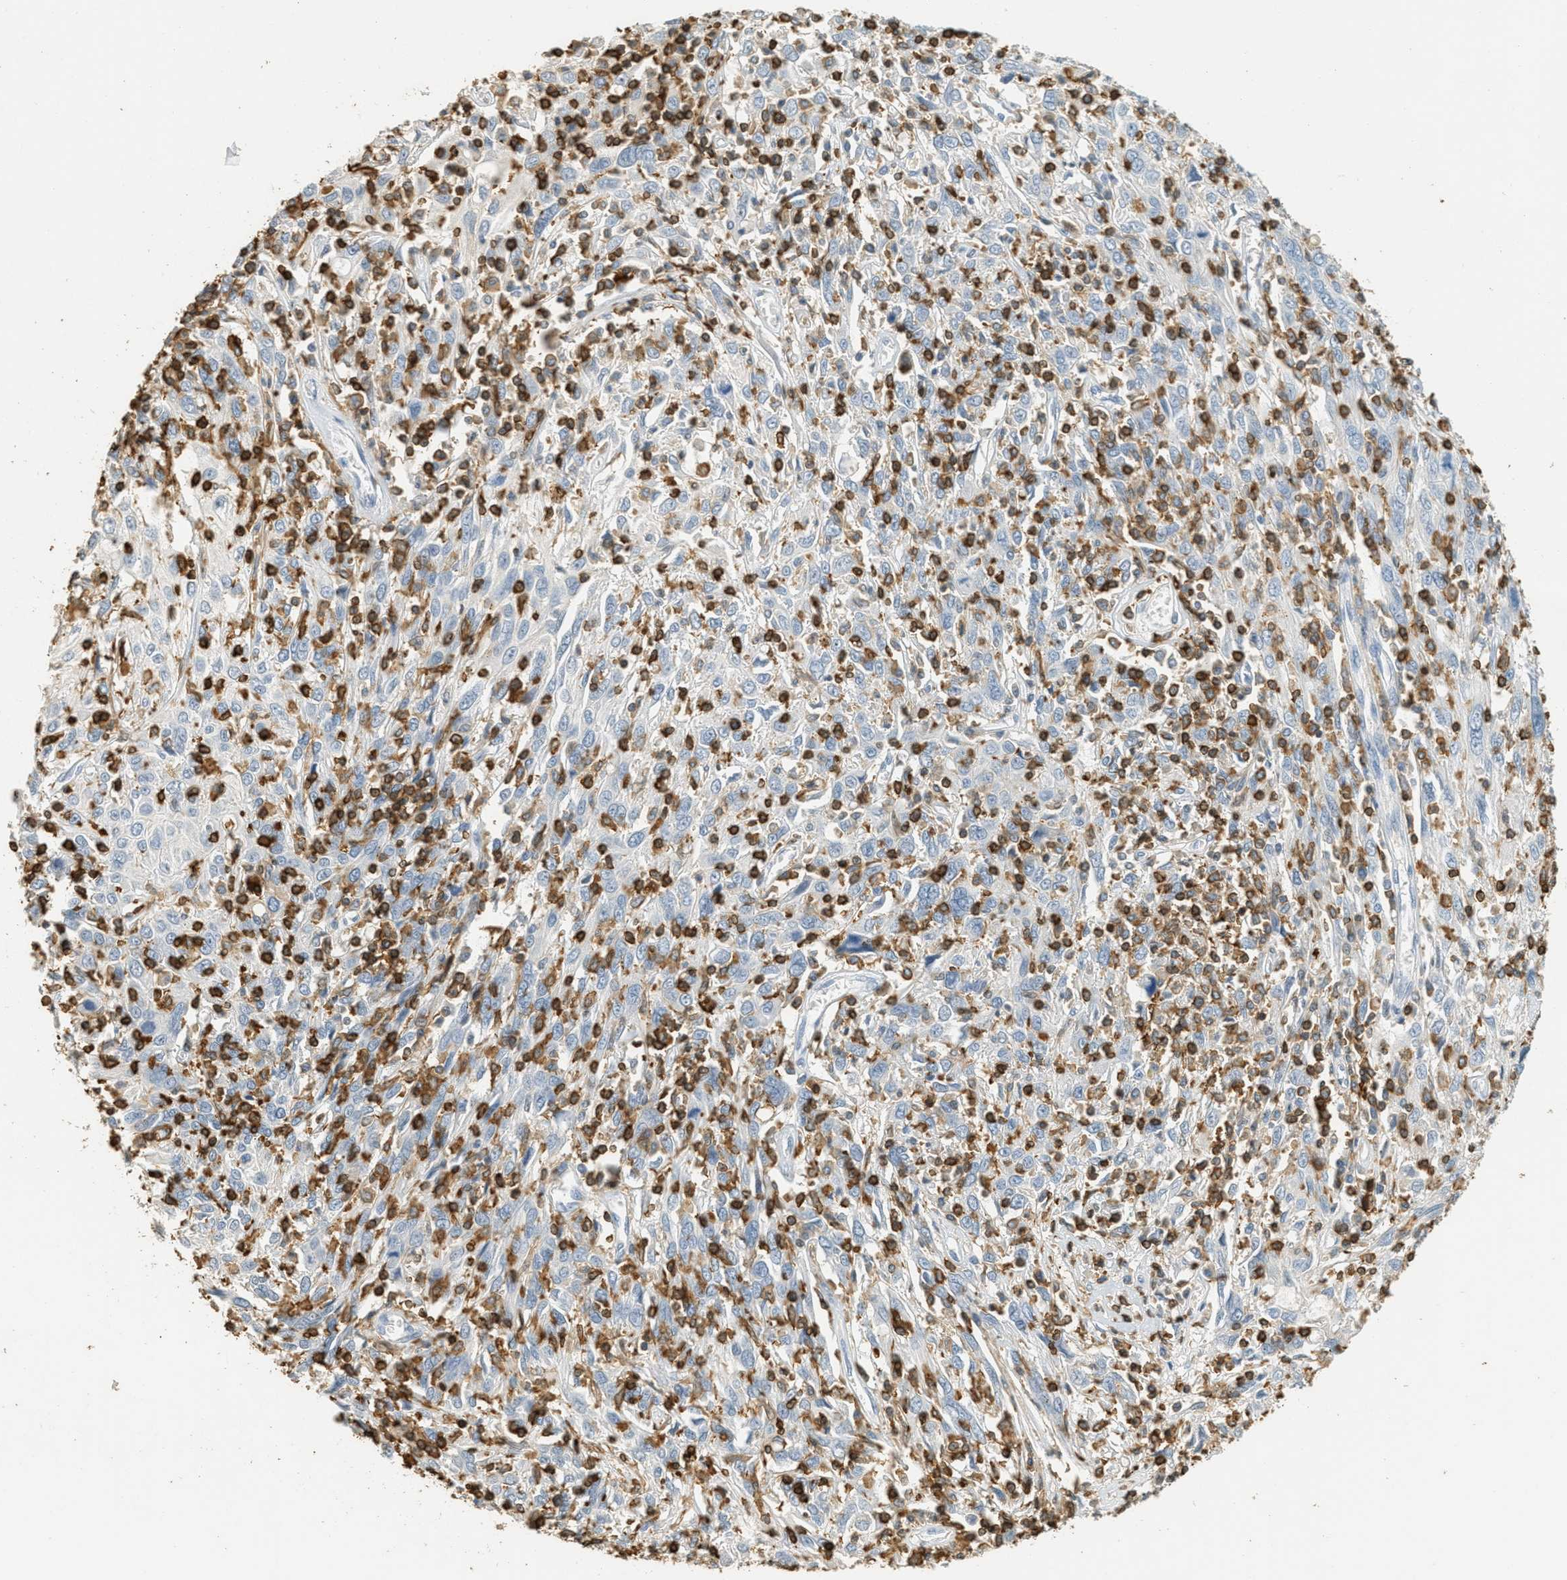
{"staining": {"intensity": "negative", "quantity": "none", "location": "none"}, "tissue": "cervical cancer", "cell_type": "Tumor cells", "image_type": "cancer", "snomed": [{"axis": "morphology", "description": "Squamous cell carcinoma, NOS"}, {"axis": "topography", "description": "Cervix"}], "caption": "A histopathology image of cervical cancer (squamous cell carcinoma) stained for a protein exhibits no brown staining in tumor cells.", "gene": "LSP1", "patient": {"sex": "female", "age": 46}}